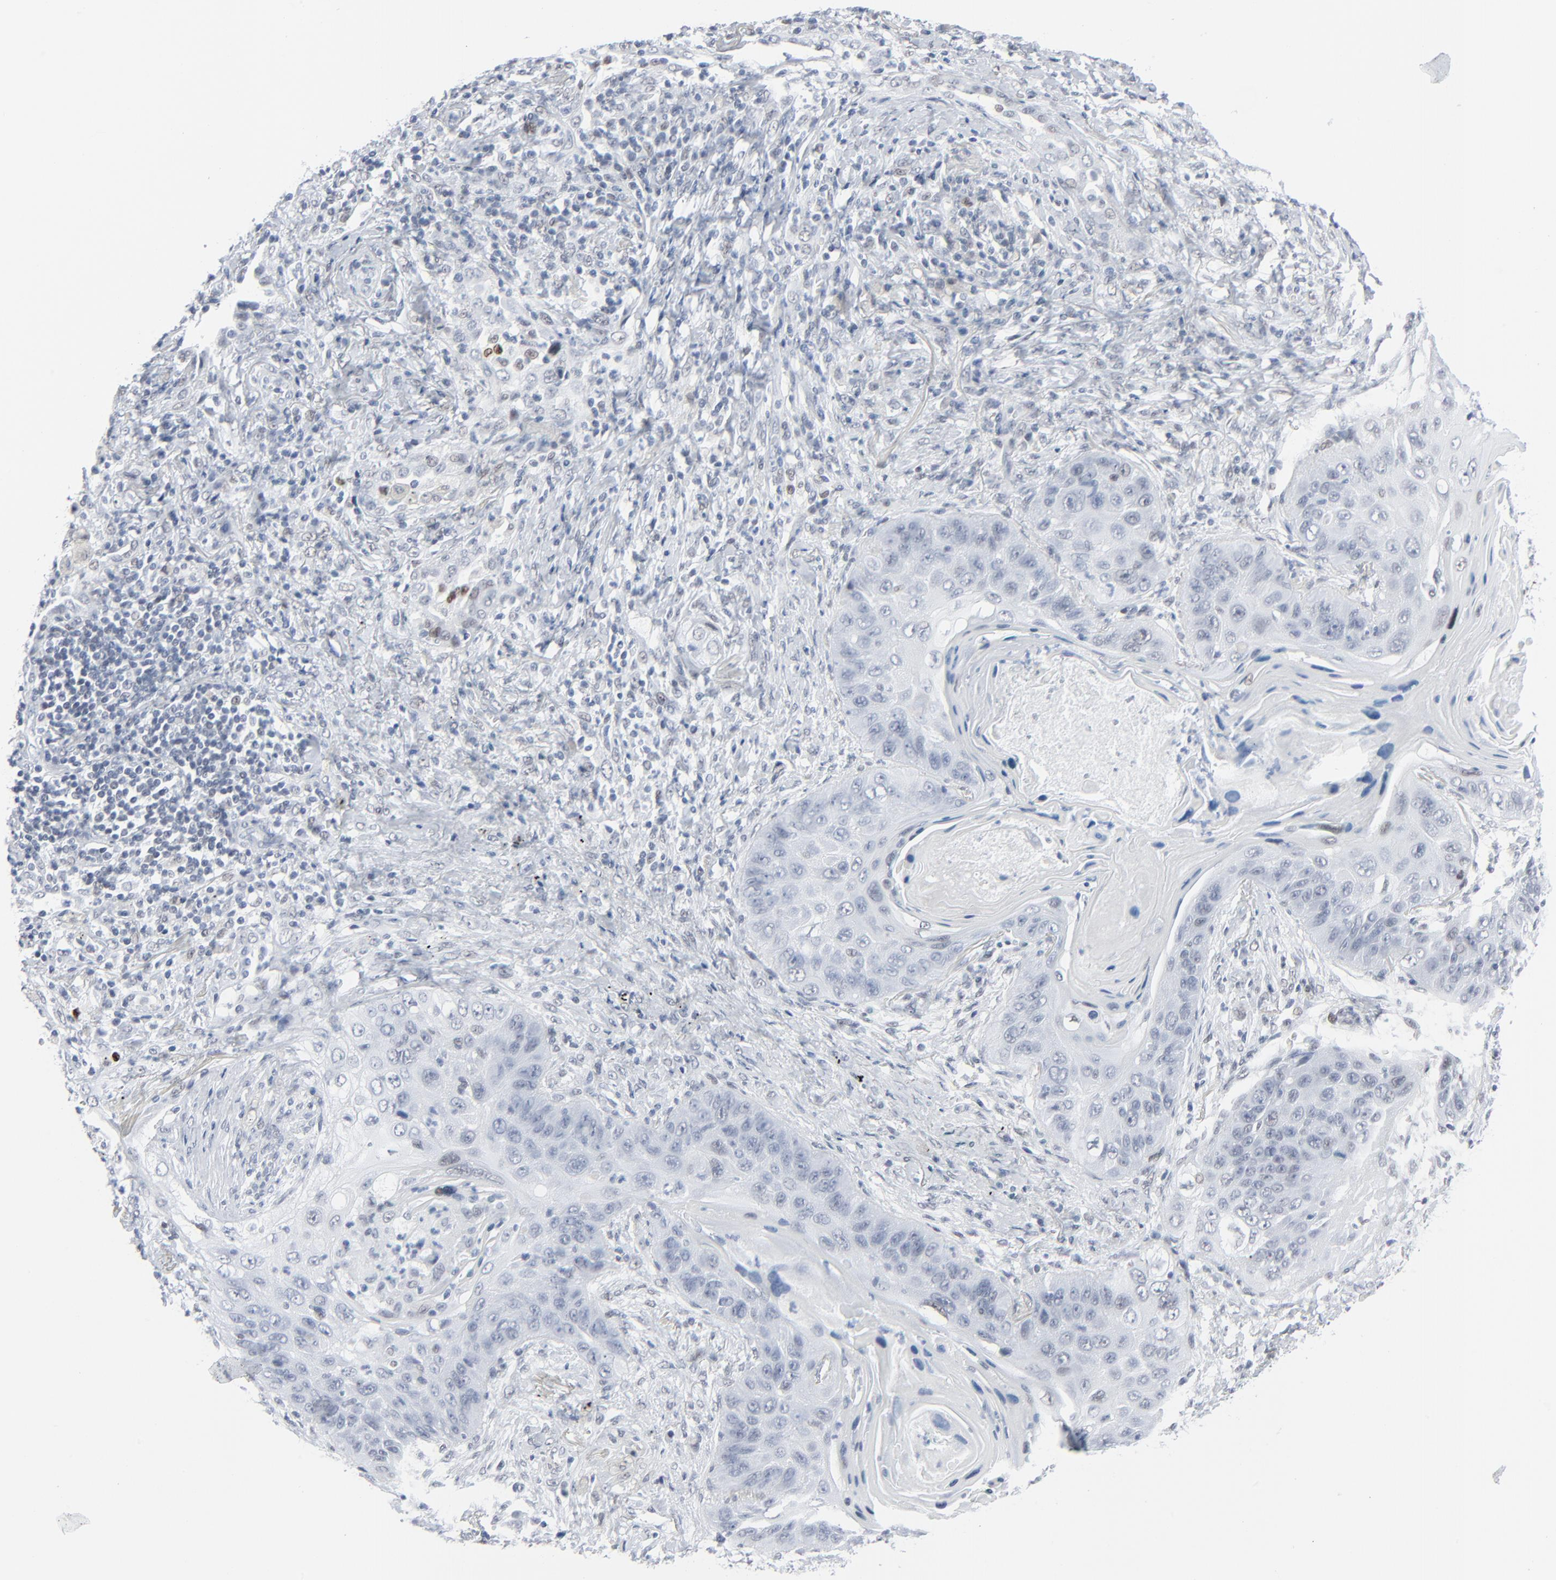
{"staining": {"intensity": "negative", "quantity": "none", "location": "none"}, "tissue": "lung cancer", "cell_type": "Tumor cells", "image_type": "cancer", "snomed": [{"axis": "morphology", "description": "Squamous cell carcinoma, NOS"}, {"axis": "topography", "description": "Lung"}], "caption": "Protein analysis of lung cancer reveals no significant expression in tumor cells.", "gene": "SIRT1", "patient": {"sex": "female", "age": 67}}